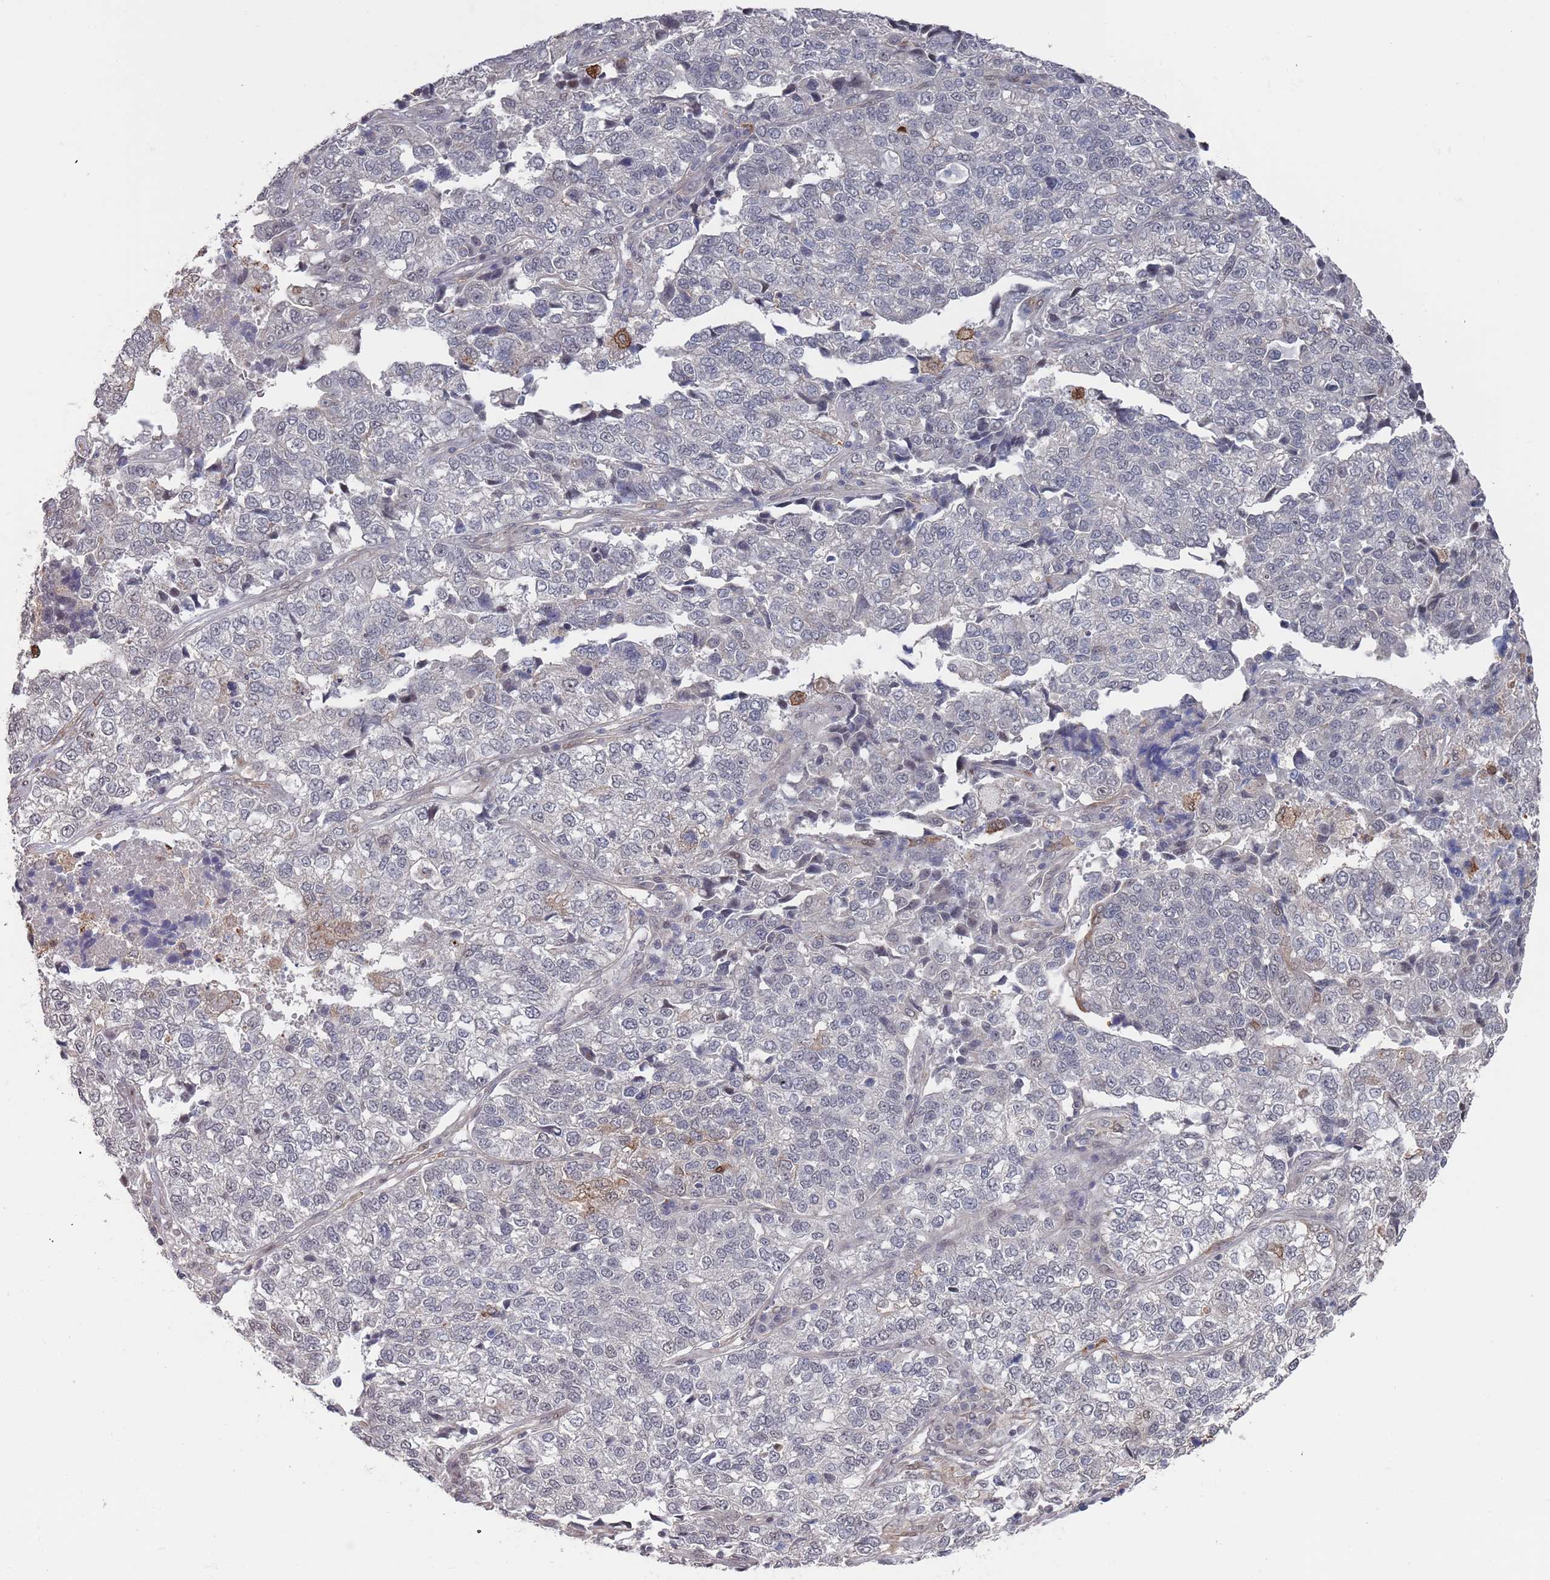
{"staining": {"intensity": "negative", "quantity": "none", "location": "none"}, "tissue": "lung cancer", "cell_type": "Tumor cells", "image_type": "cancer", "snomed": [{"axis": "morphology", "description": "Adenocarcinoma, NOS"}, {"axis": "topography", "description": "Lung"}], "caption": "High magnification brightfield microscopy of lung cancer stained with DAB (3,3'-diaminobenzidine) (brown) and counterstained with hematoxylin (blue): tumor cells show no significant positivity.", "gene": "DGKD", "patient": {"sex": "male", "age": 49}}